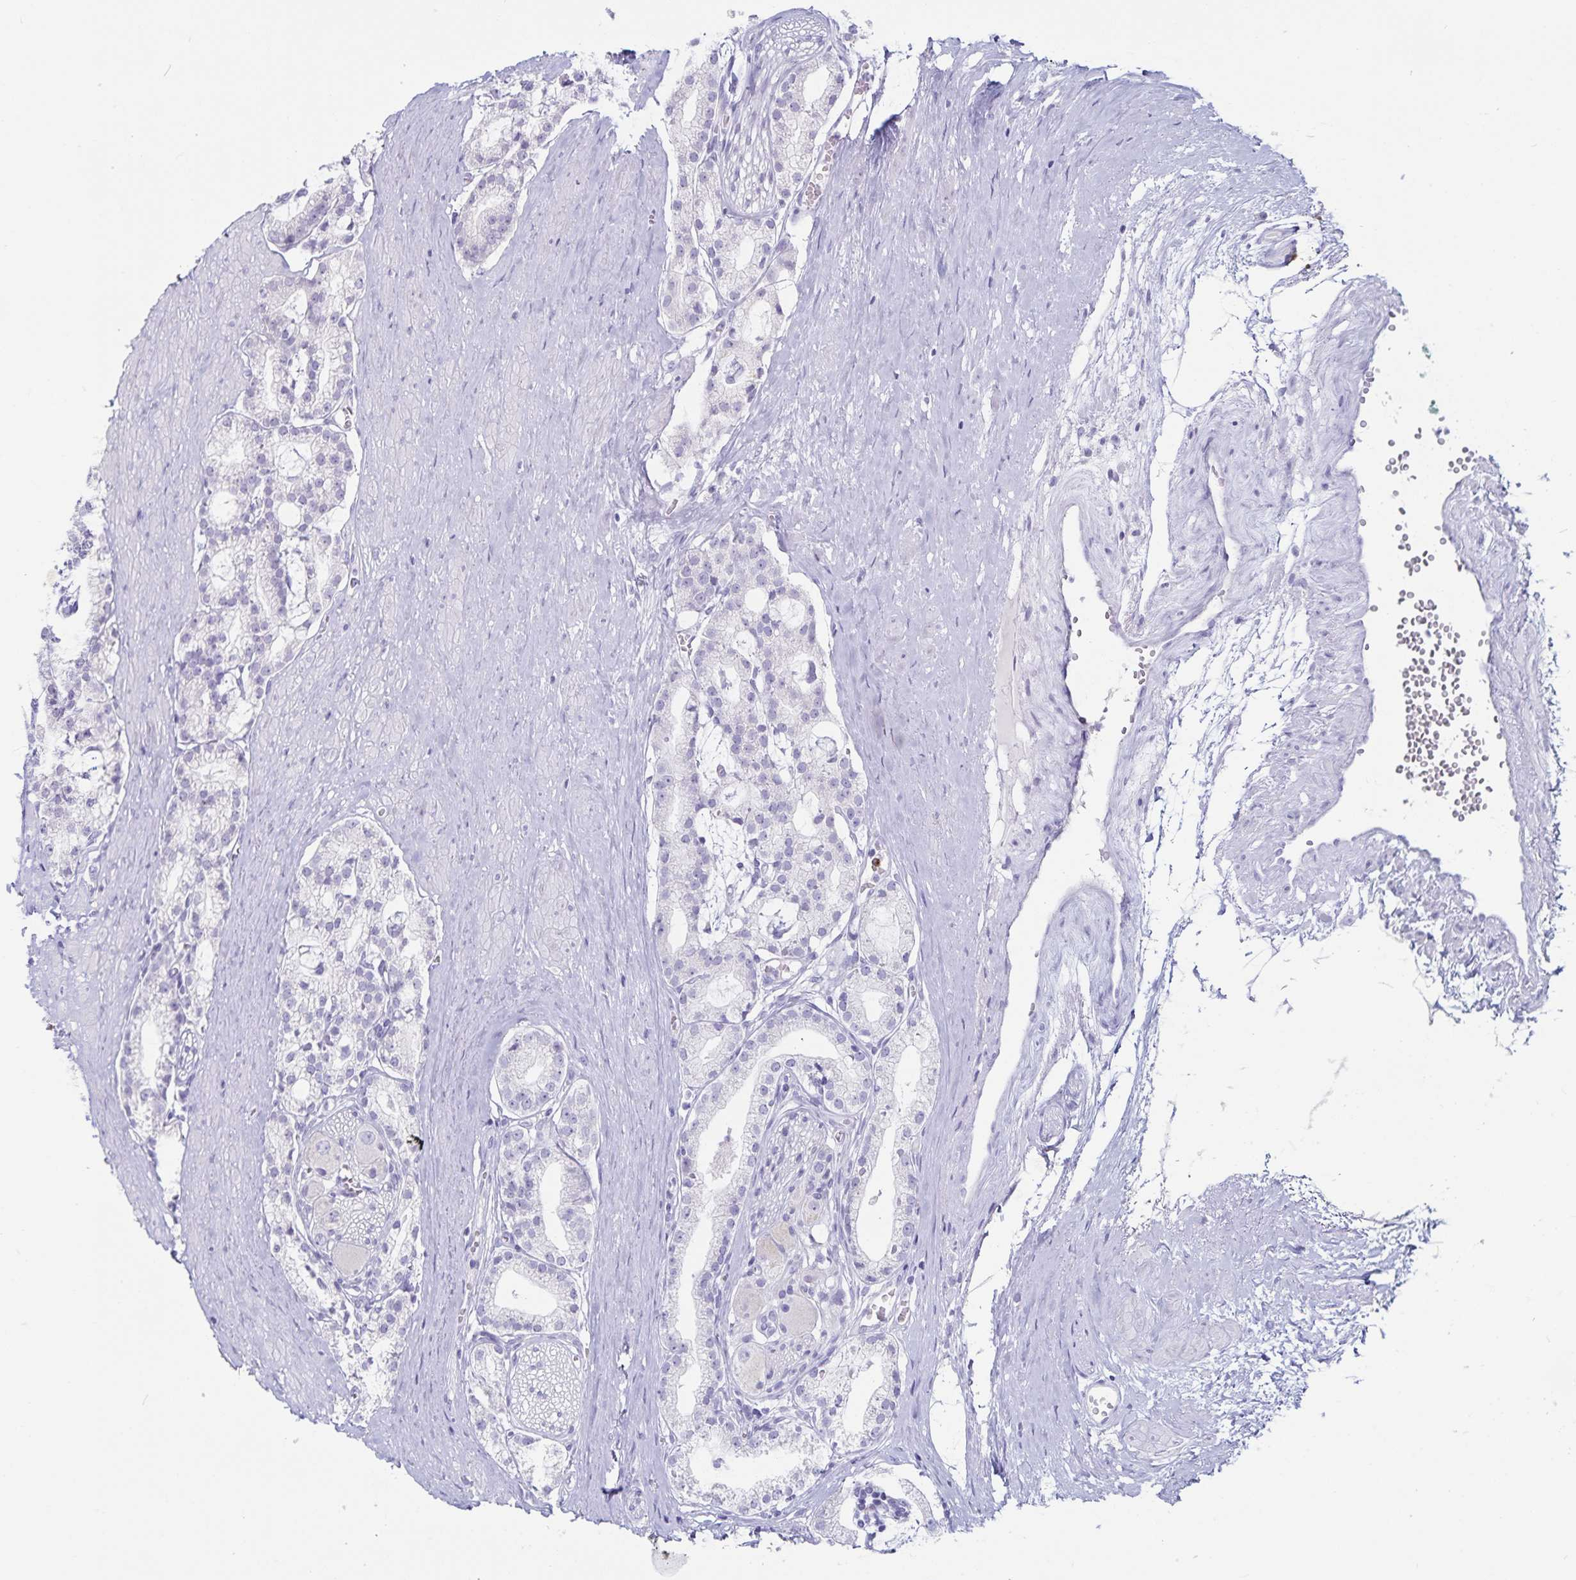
{"staining": {"intensity": "negative", "quantity": "none", "location": "none"}, "tissue": "prostate cancer", "cell_type": "Tumor cells", "image_type": "cancer", "snomed": [{"axis": "morphology", "description": "Adenocarcinoma, High grade"}, {"axis": "topography", "description": "Prostate"}], "caption": "DAB immunohistochemical staining of human prostate adenocarcinoma (high-grade) exhibits no significant staining in tumor cells.", "gene": "GNLY", "patient": {"sex": "male", "age": 71}}